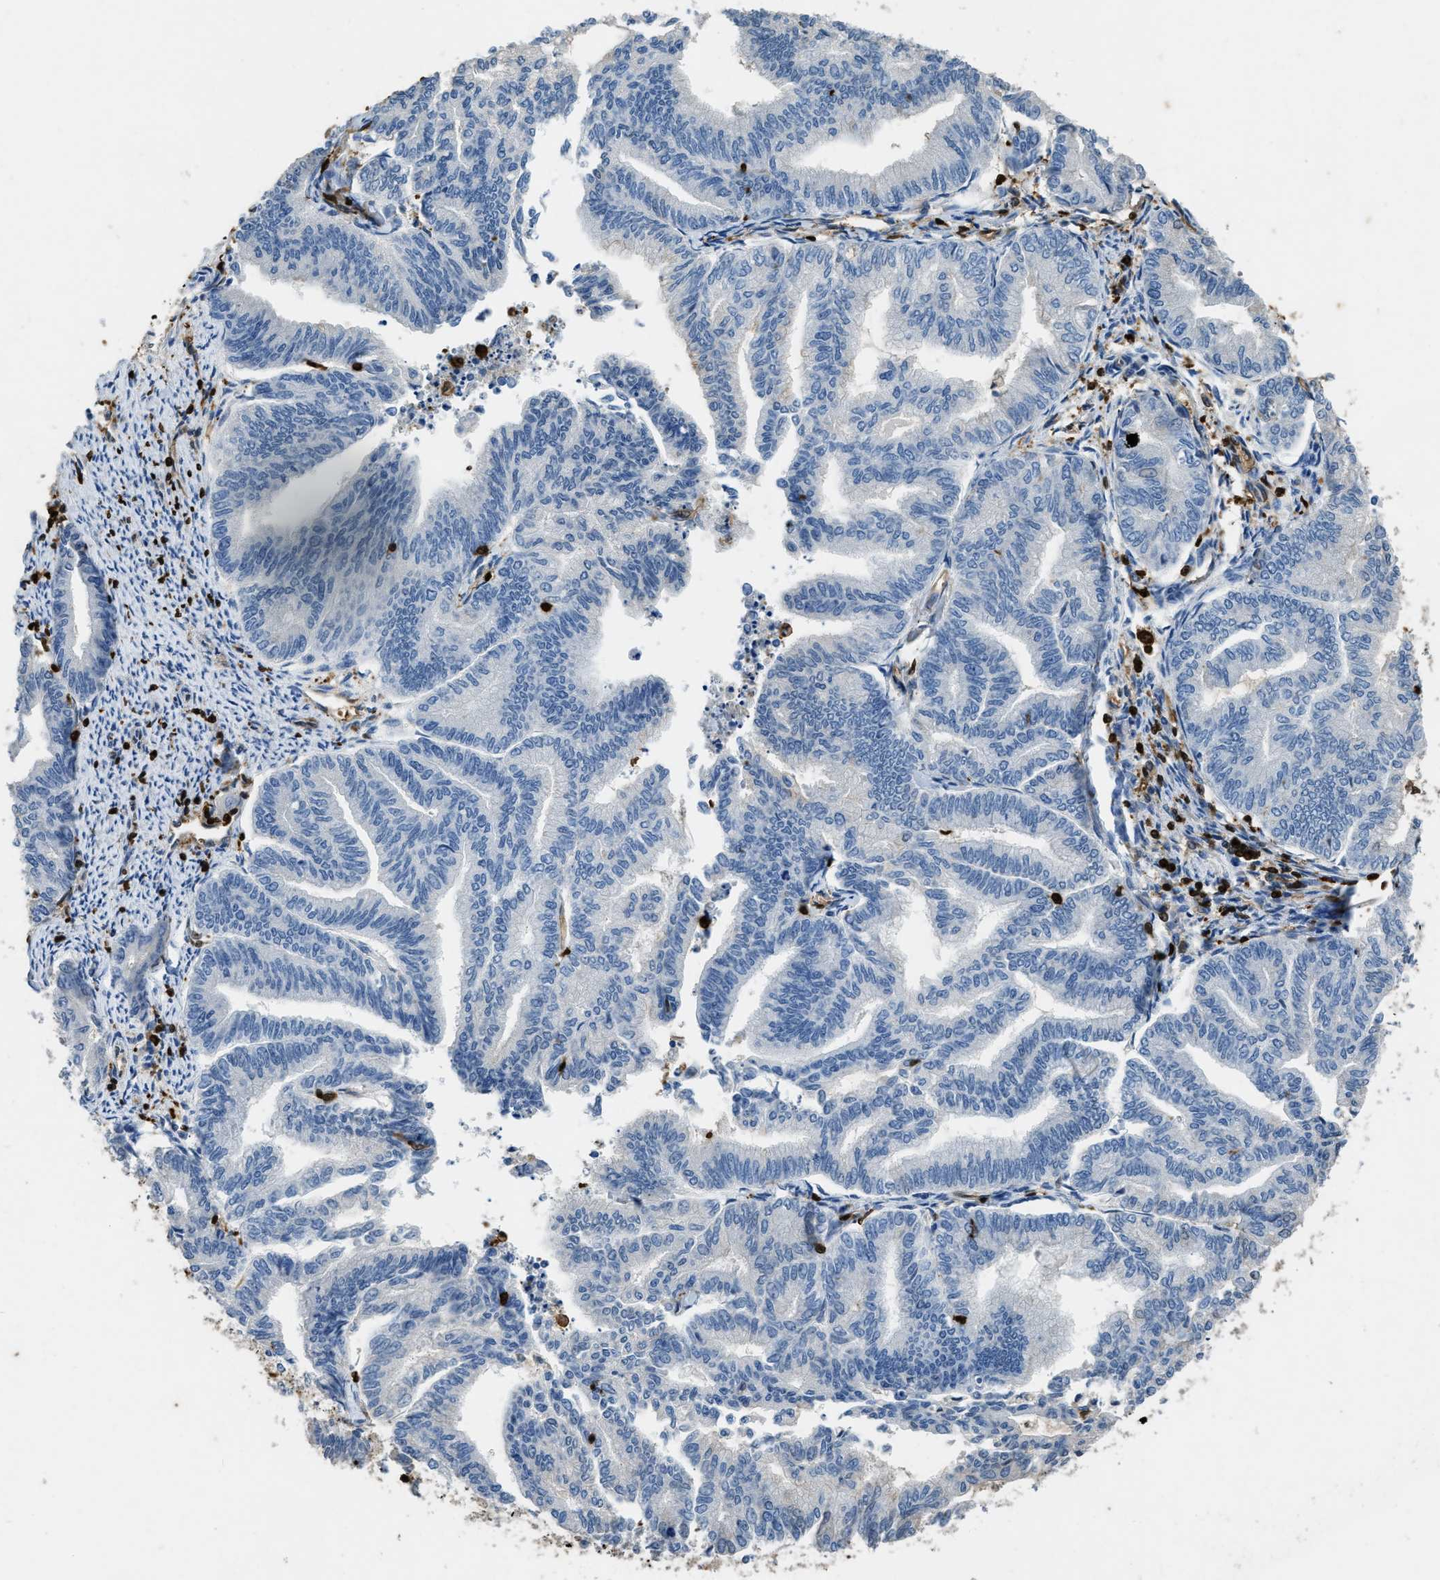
{"staining": {"intensity": "negative", "quantity": "none", "location": "none"}, "tissue": "endometrial cancer", "cell_type": "Tumor cells", "image_type": "cancer", "snomed": [{"axis": "morphology", "description": "Adenocarcinoma, NOS"}, {"axis": "topography", "description": "Endometrium"}], "caption": "Micrograph shows no protein staining in tumor cells of endometrial cancer (adenocarcinoma) tissue.", "gene": "ARHGDIB", "patient": {"sex": "female", "age": 79}}